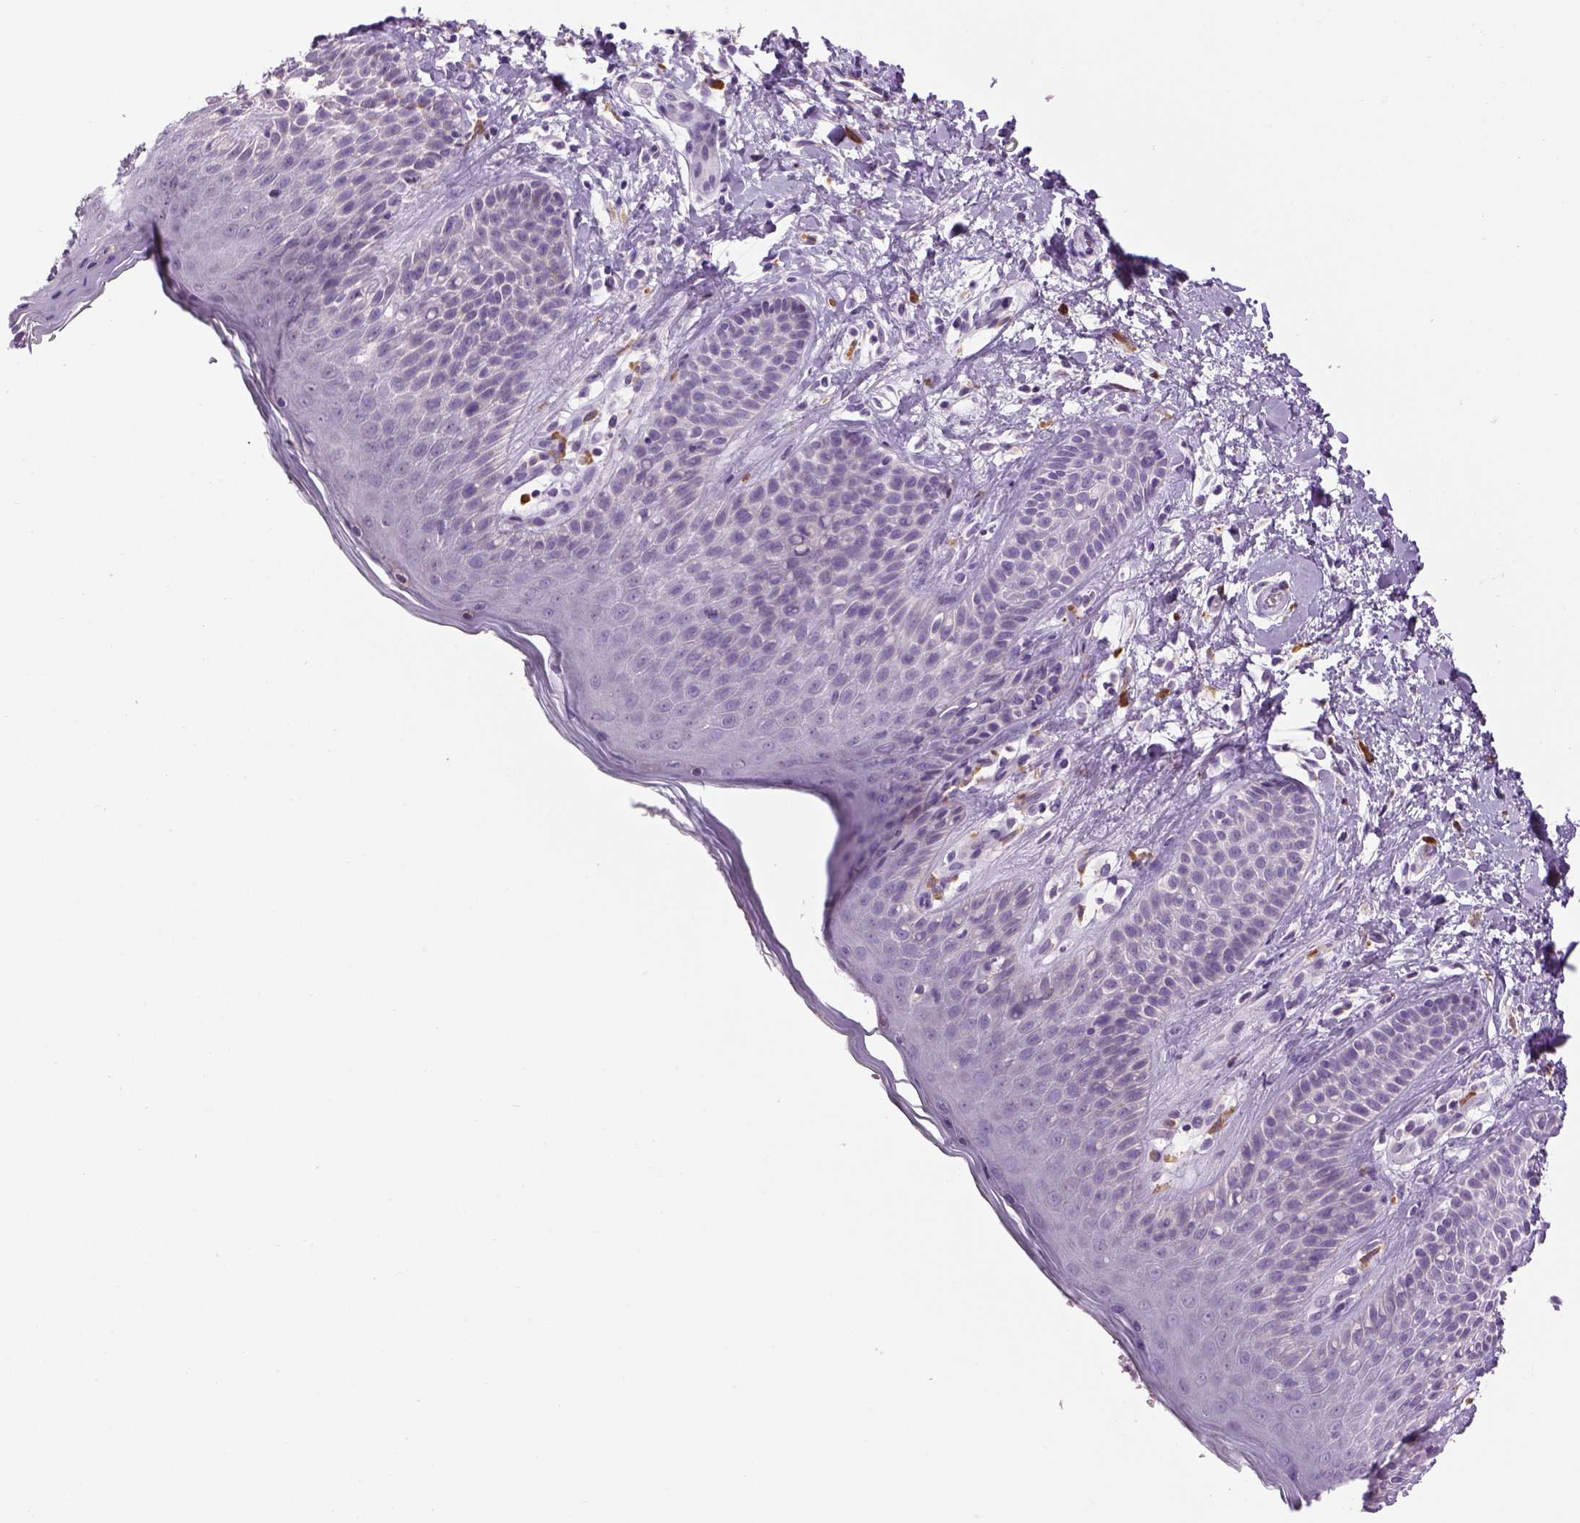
{"staining": {"intensity": "negative", "quantity": "none", "location": "none"}, "tissue": "skin", "cell_type": "Epidermal cells", "image_type": "normal", "snomed": [{"axis": "morphology", "description": "Normal tissue, NOS"}, {"axis": "topography", "description": "Anal"}], "caption": "Immunohistochemical staining of benign human skin reveals no significant positivity in epidermal cells.", "gene": "DBH", "patient": {"sex": "male", "age": 36}}